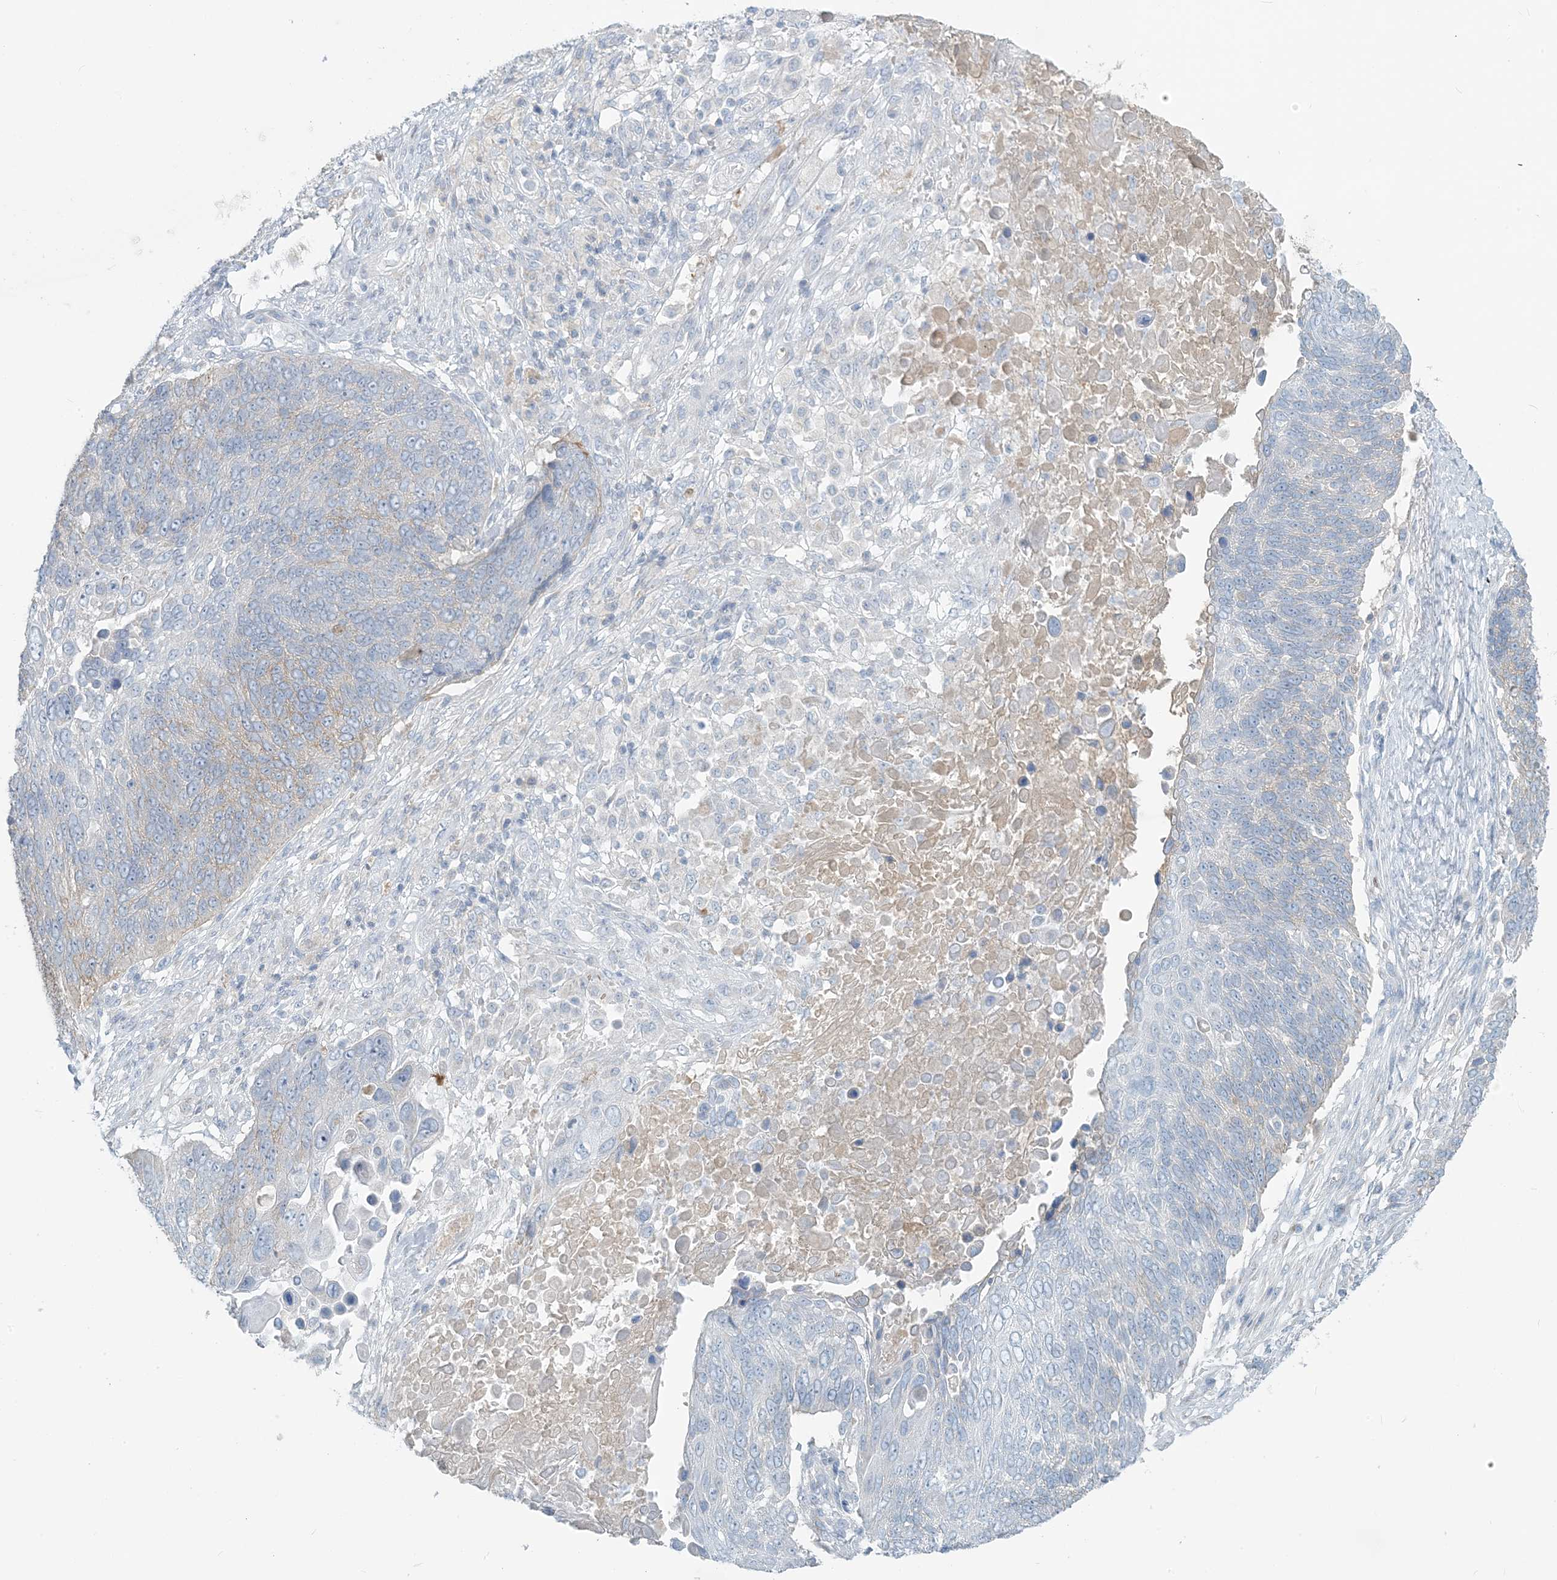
{"staining": {"intensity": "negative", "quantity": "none", "location": "none"}, "tissue": "lung cancer", "cell_type": "Tumor cells", "image_type": "cancer", "snomed": [{"axis": "morphology", "description": "Squamous cell carcinoma, NOS"}, {"axis": "topography", "description": "Lung"}], "caption": "DAB immunohistochemical staining of human lung cancer (squamous cell carcinoma) shows no significant positivity in tumor cells.", "gene": "SCML1", "patient": {"sex": "male", "age": 66}}